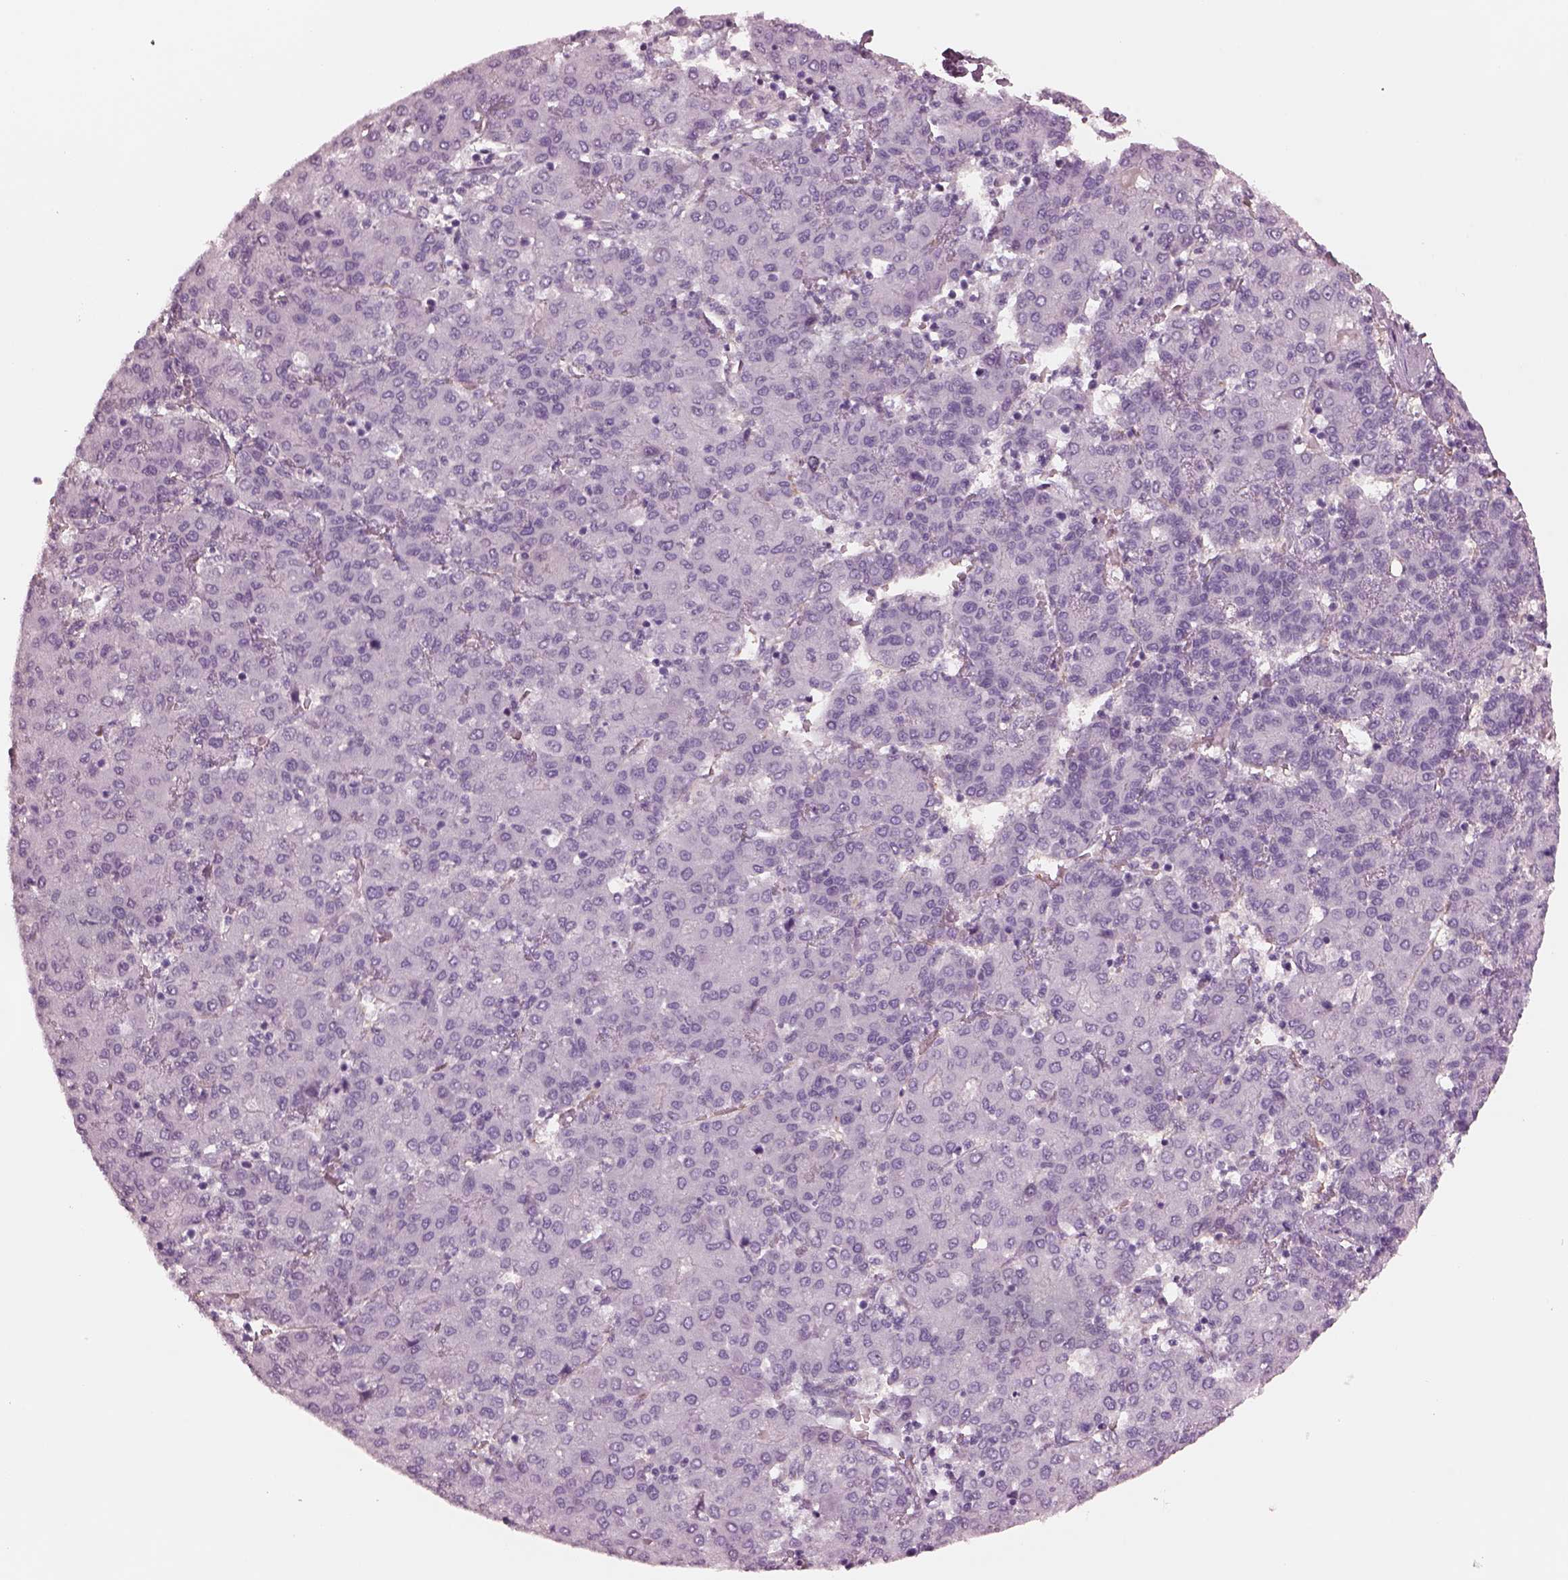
{"staining": {"intensity": "negative", "quantity": "none", "location": "none"}, "tissue": "liver cancer", "cell_type": "Tumor cells", "image_type": "cancer", "snomed": [{"axis": "morphology", "description": "Carcinoma, Hepatocellular, NOS"}, {"axis": "topography", "description": "Liver"}], "caption": "Immunohistochemistry photomicrograph of liver hepatocellular carcinoma stained for a protein (brown), which displays no positivity in tumor cells. Nuclei are stained in blue.", "gene": "EIF4E1B", "patient": {"sex": "male", "age": 65}}